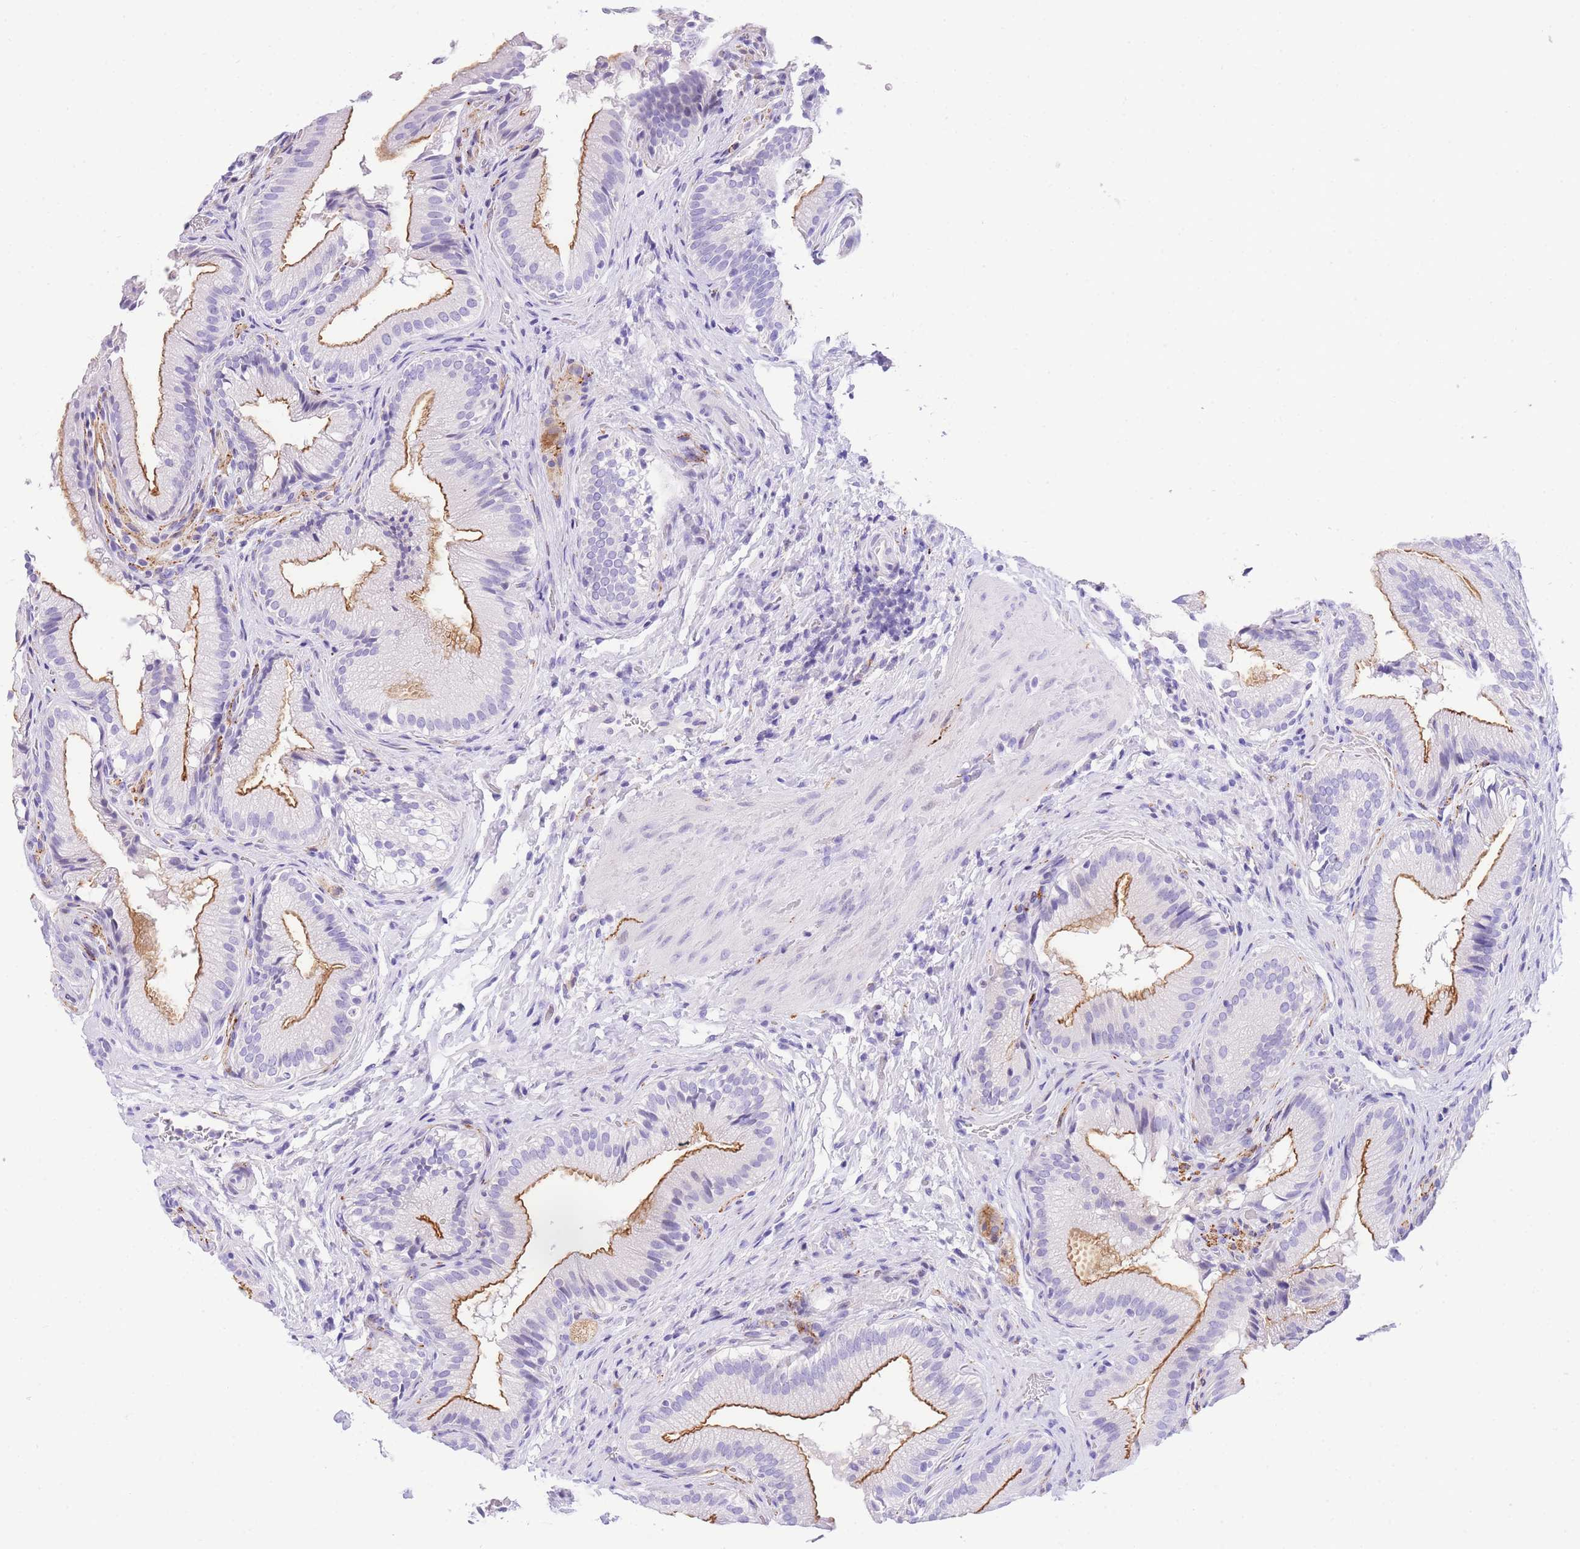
{"staining": {"intensity": "moderate", "quantity": "25%-75%", "location": "cytoplasmic/membranous"}, "tissue": "gallbladder", "cell_type": "Glandular cells", "image_type": "normal", "snomed": [{"axis": "morphology", "description": "Normal tissue, NOS"}, {"axis": "topography", "description": "Gallbladder"}], "caption": "Human gallbladder stained for a protein (brown) displays moderate cytoplasmic/membranous positive staining in approximately 25%-75% of glandular cells.", "gene": "TIFAB", "patient": {"sex": "female", "age": 30}}